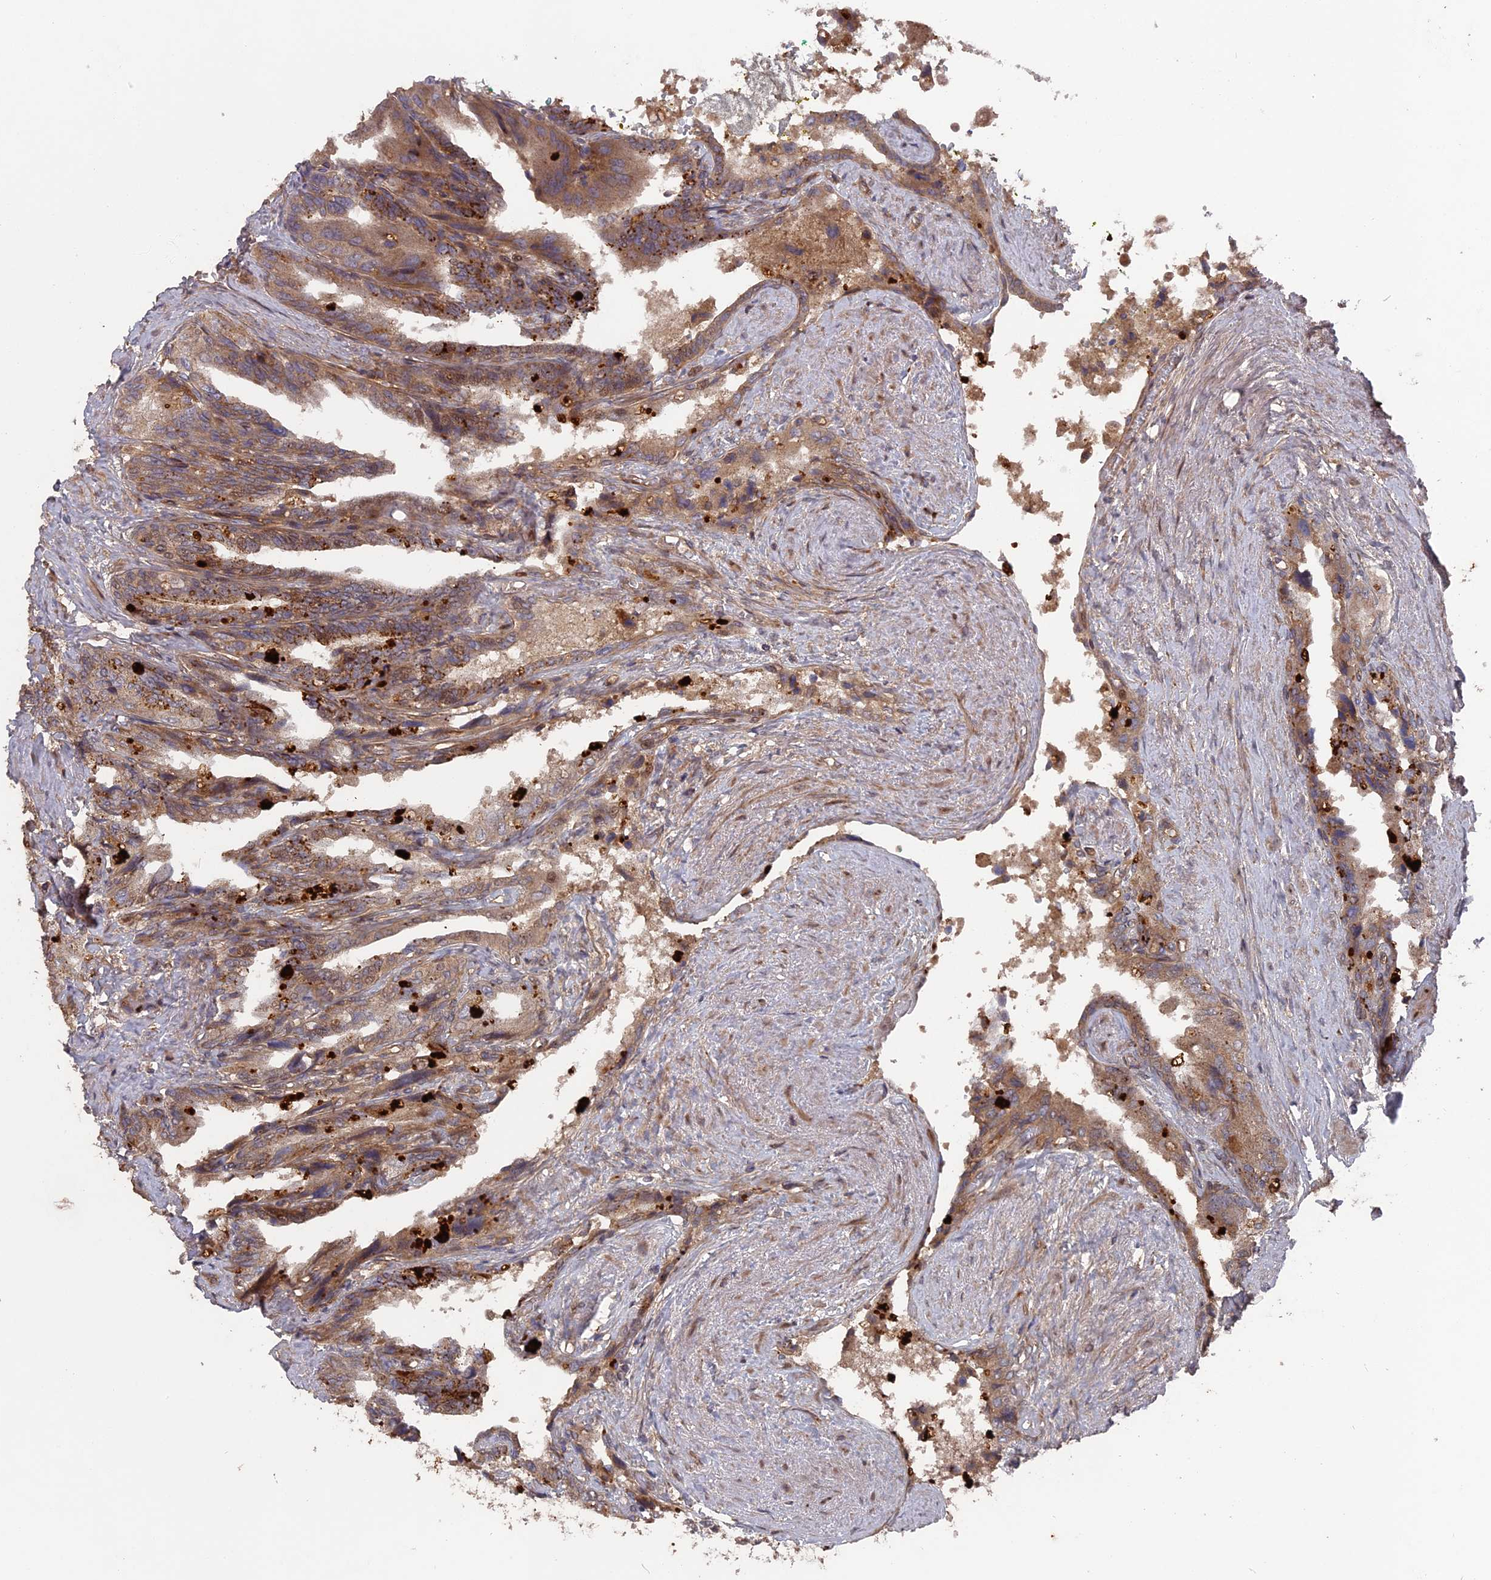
{"staining": {"intensity": "moderate", "quantity": ">75%", "location": "cytoplasmic/membranous"}, "tissue": "seminal vesicle", "cell_type": "Glandular cells", "image_type": "normal", "snomed": [{"axis": "morphology", "description": "Normal tissue, NOS"}, {"axis": "topography", "description": "Seminal veicle"}, {"axis": "topography", "description": "Peripheral nerve tissue"}], "caption": "IHC of normal human seminal vesicle reveals medium levels of moderate cytoplasmic/membranous expression in about >75% of glandular cells. Immunohistochemistry stains the protein in brown and the nuclei are stained blue.", "gene": "DEF8", "patient": {"sex": "male", "age": 60}}